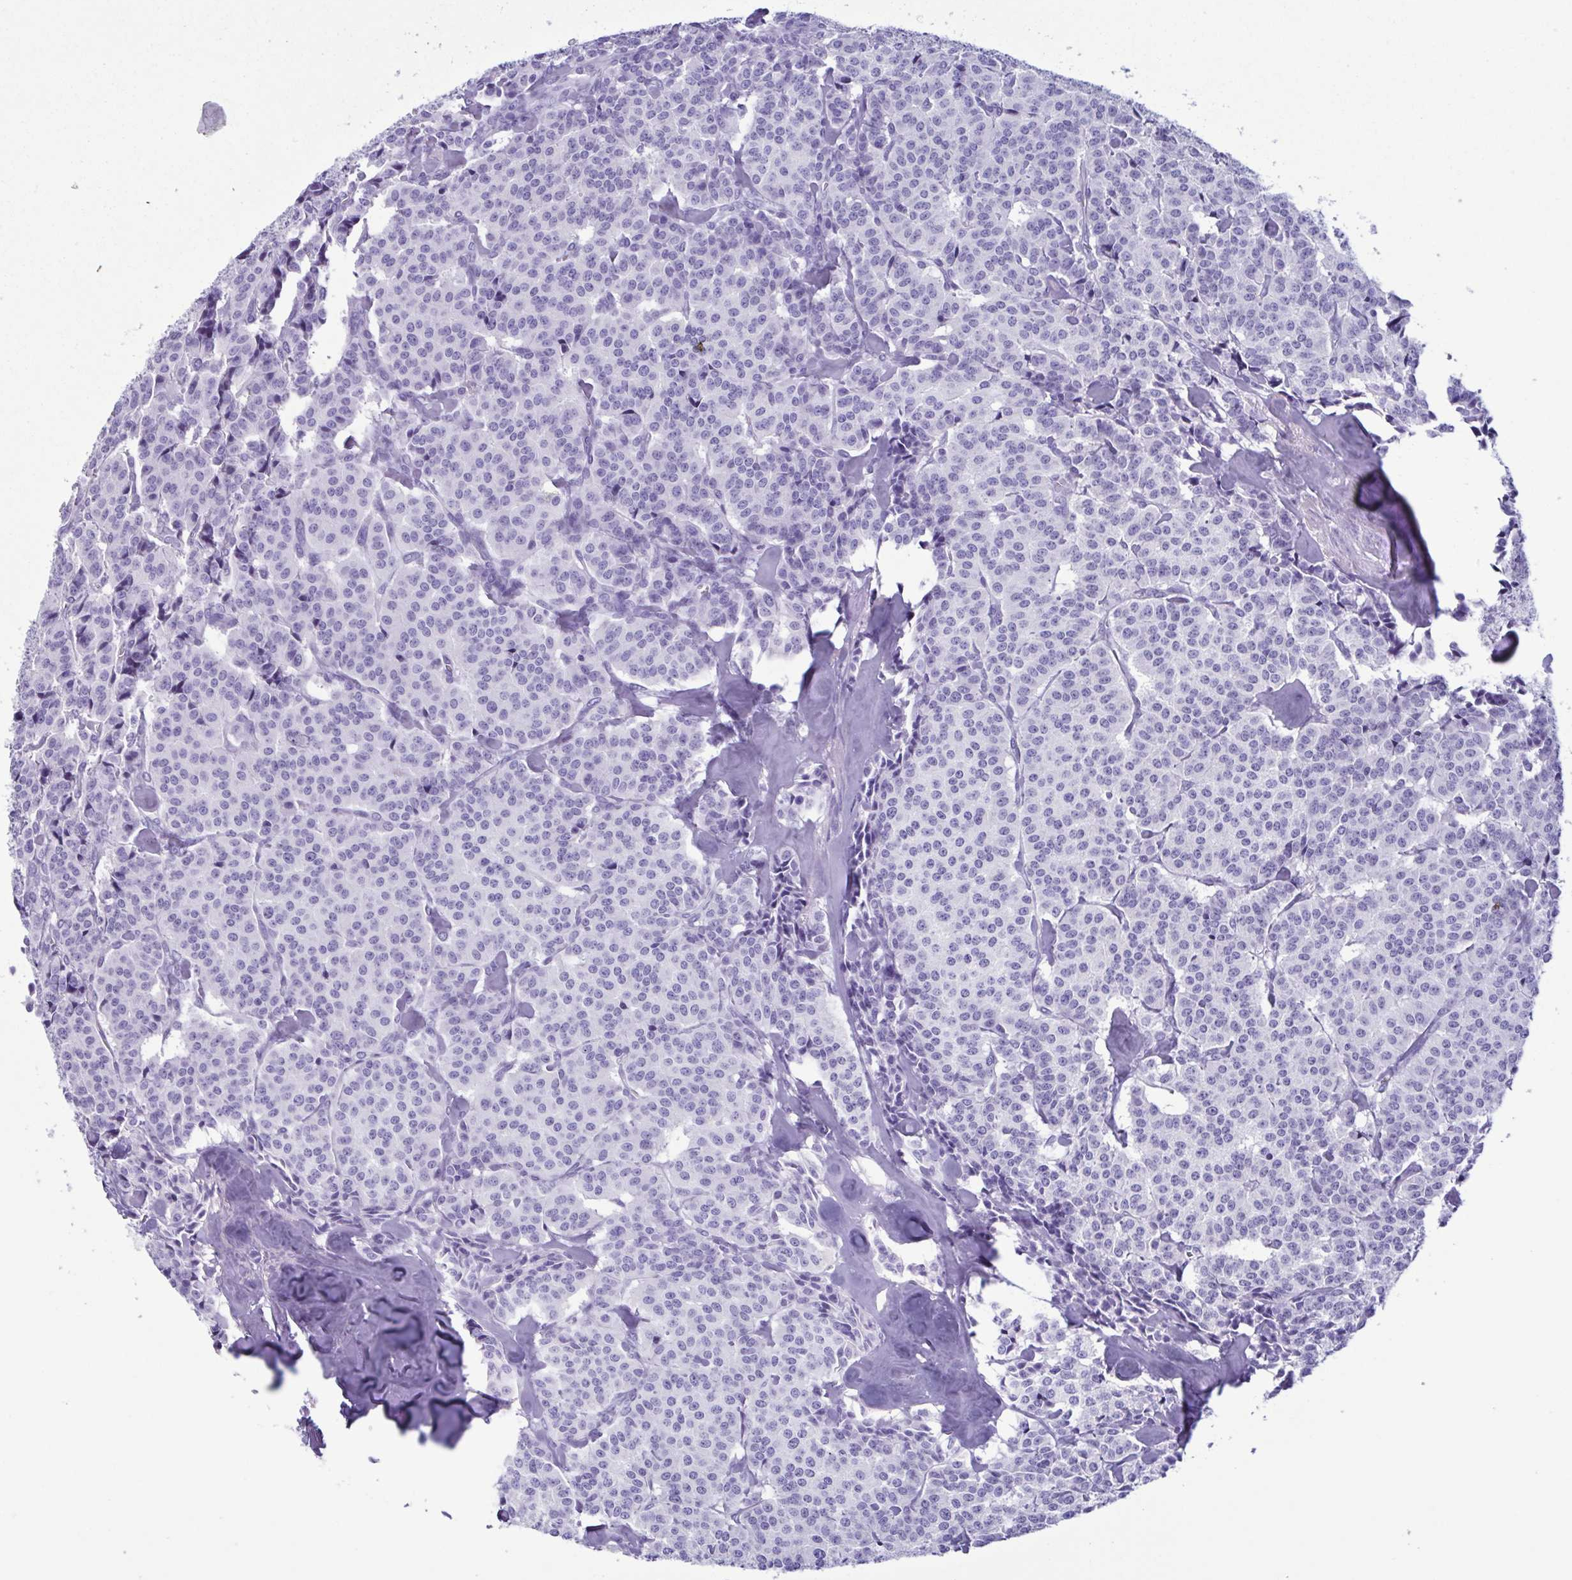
{"staining": {"intensity": "negative", "quantity": "none", "location": "none"}, "tissue": "carcinoid", "cell_type": "Tumor cells", "image_type": "cancer", "snomed": [{"axis": "morphology", "description": "Normal tissue, NOS"}, {"axis": "morphology", "description": "Carcinoid, malignant, NOS"}, {"axis": "topography", "description": "Lung"}], "caption": "High magnification brightfield microscopy of carcinoid stained with DAB (brown) and counterstained with hematoxylin (blue): tumor cells show no significant positivity.", "gene": "LTF", "patient": {"sex": "female", "age": 46}}